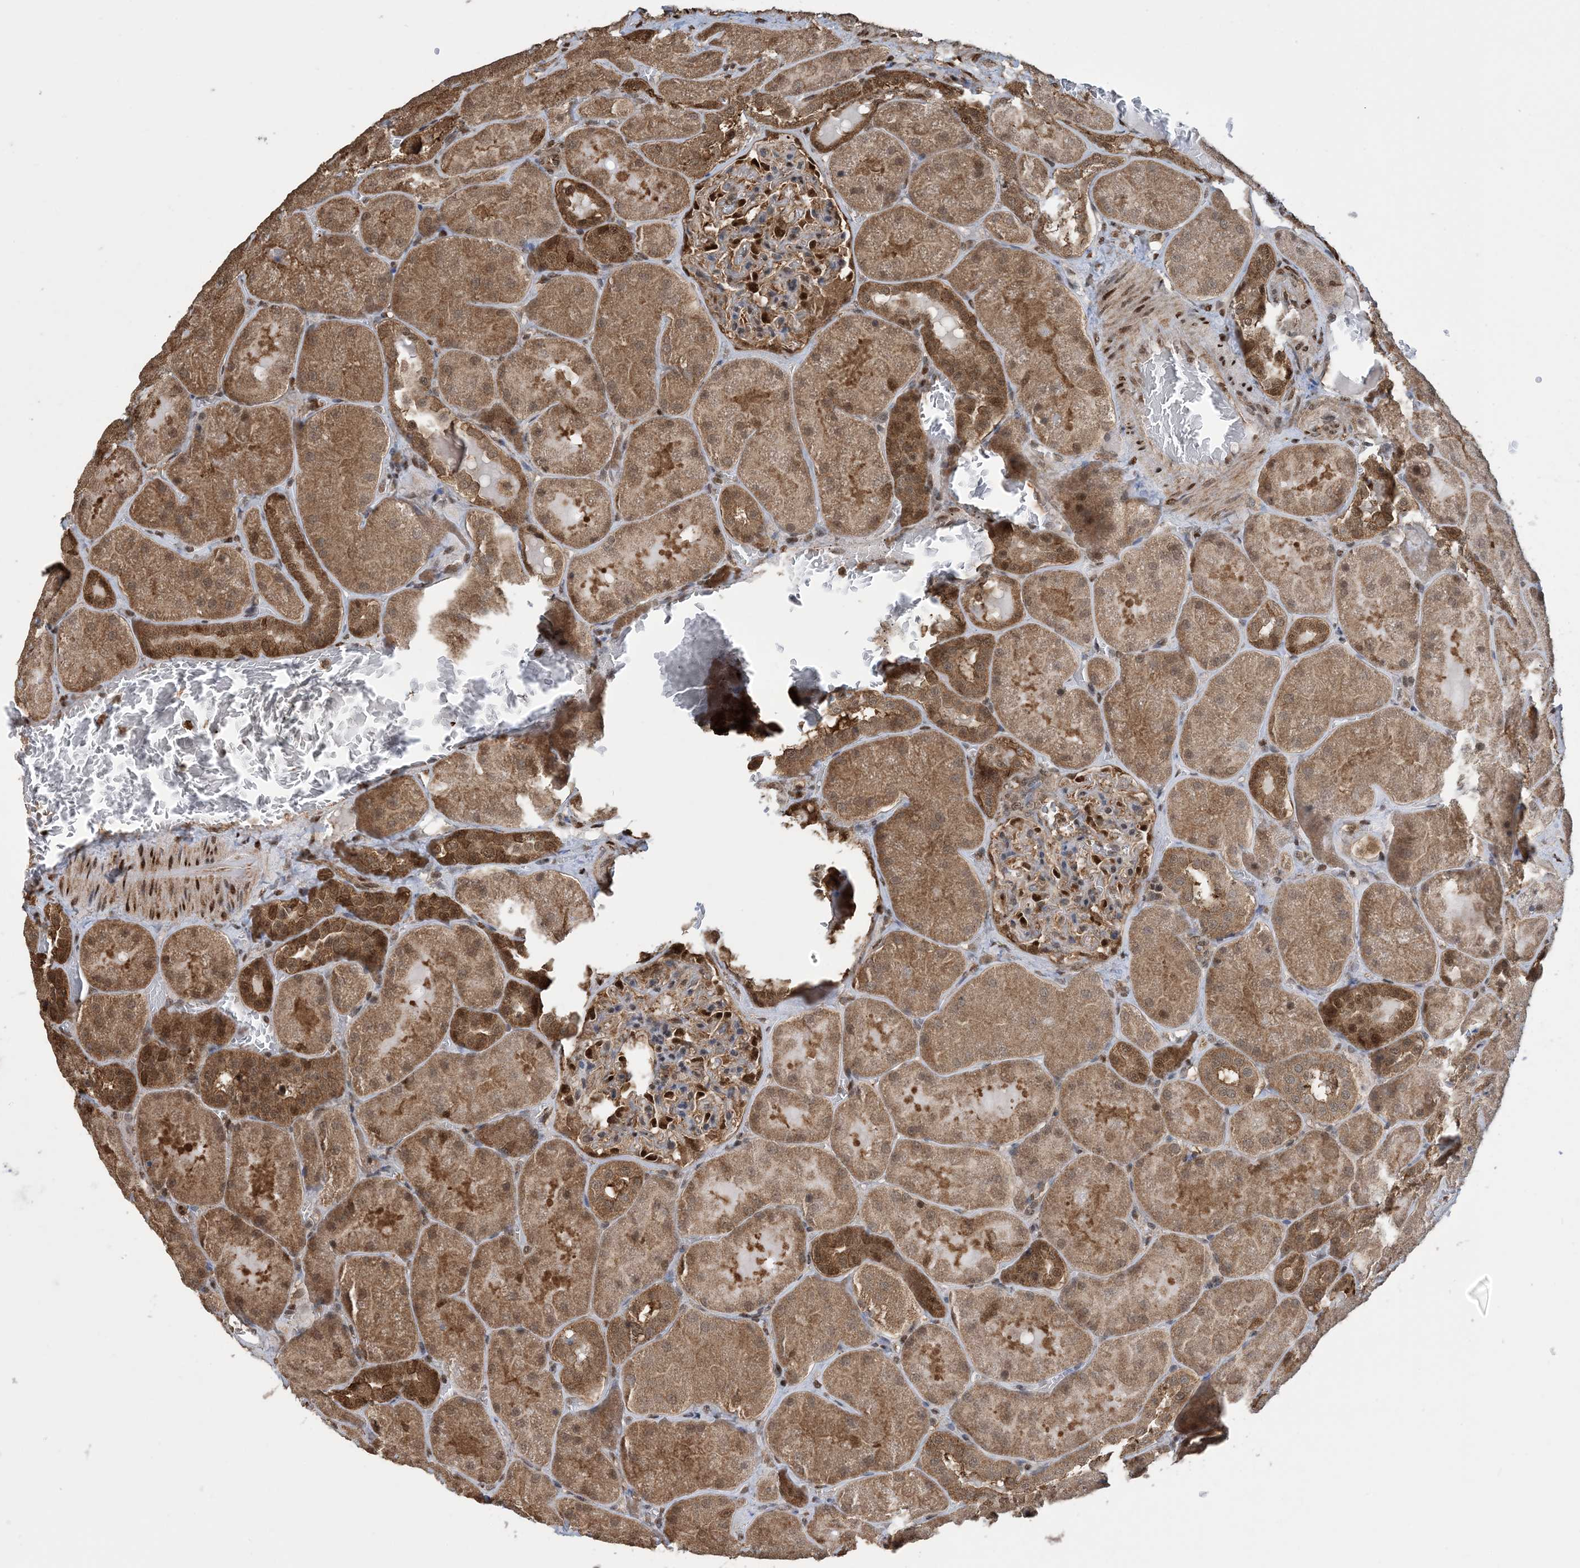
{"staining": {"intensity": "strong", "quantity": "<25%", "location": "cytoplasmic/membranous,nuclear"}, "tissue": "kidney", "cell_type": "Cells in glomeruli", "image_type": "normal", "snomed": [{"axis": "morphology", "description": "Normal tissue, NOS"}, {"axis": "topography", "description": "Kidney"}], "caption": "Protein expression analysis of unremarkable kidney exhibits strong cytoplasmic/membranous,nuclear expression in about <25% of cells in glomeruli. (DAB (3,3'-diaminobenzidine) = brown stain, brightfield microscopy at high magnification).", "gene": "HSPA1A", "patient": {"sex": "male", "age": 28}}